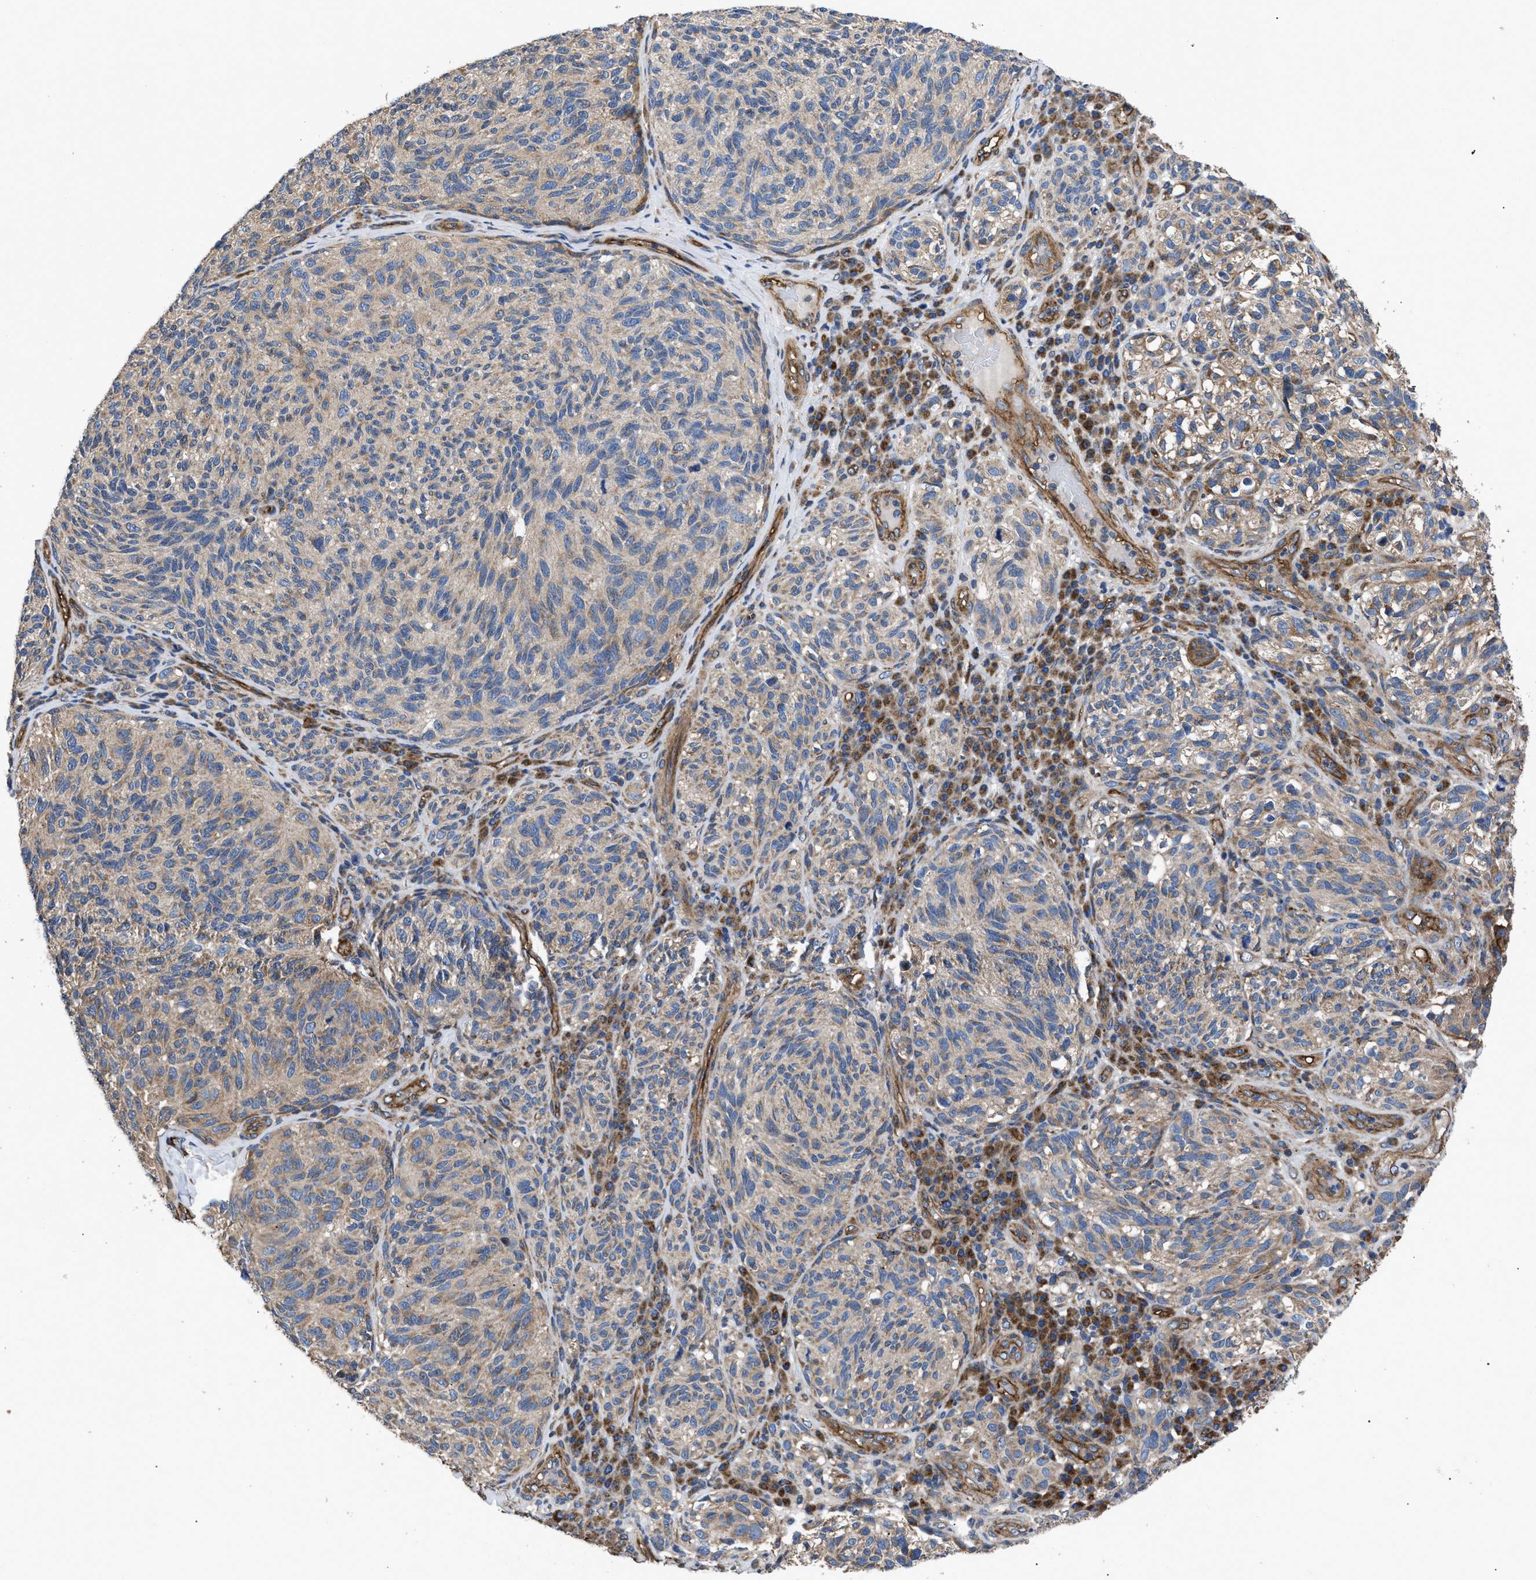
{"staining": {"intensity": "weak", "quantity": "25%-75%", "location": "cytoplasmic/membranous"}, "tissue": "melanoma", "cell_type": "Tumor cells", "image_type": "cancer", "snomed": [{"axis": "morphology", "description": "Malignant melanoma, NOS"}, {"axis": "topography", "description": "Skin"}], "caption": "Tumor cells reveal weak cytoplasmic/membranous expression in about 25%-75% of cells in melanoma.", "gene": "NT5E", "patient": {"sex": "female", "age": 73}}